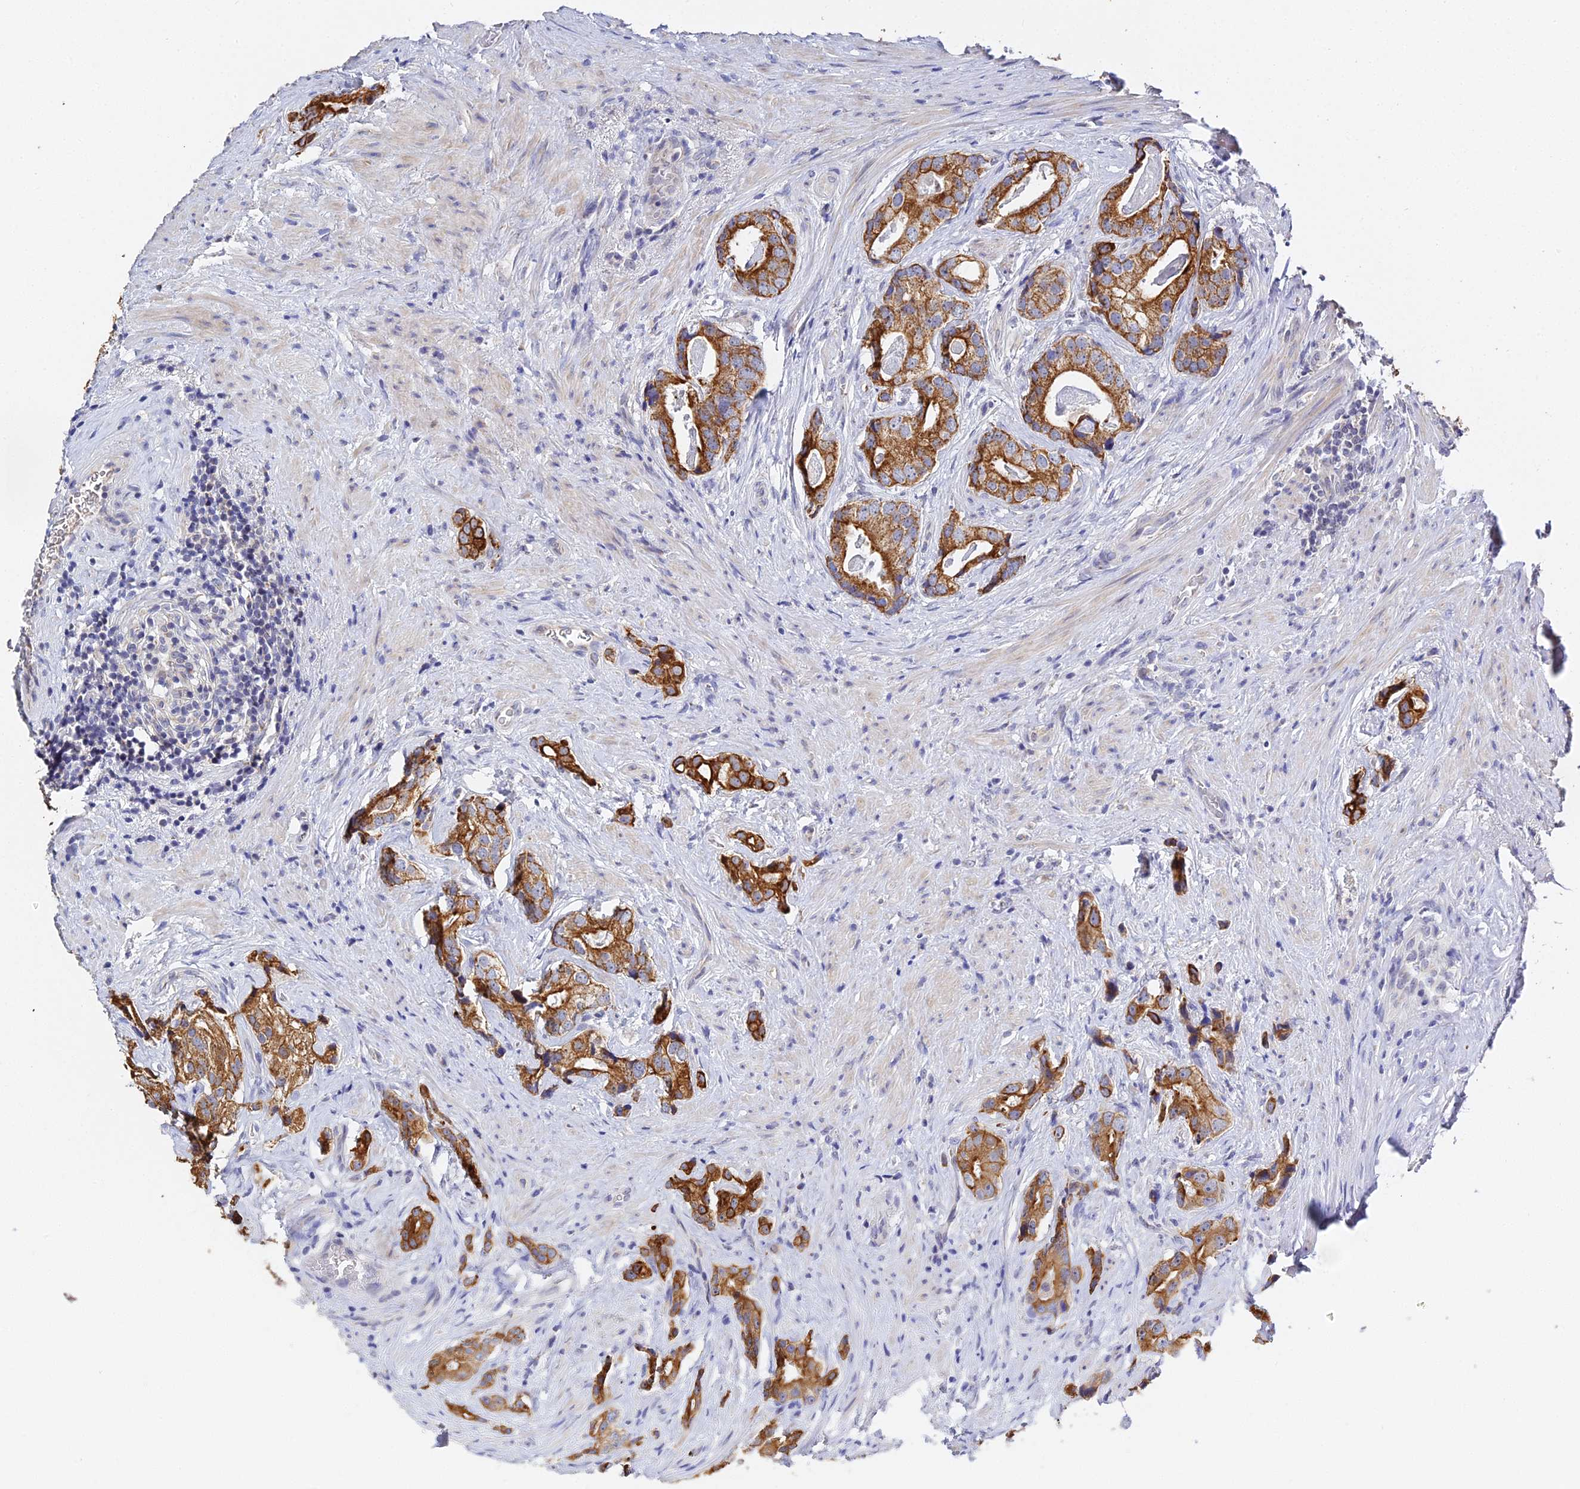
{"staining": {"intensity": "strong", "quantity": ">75%", "location": "cytoplasmic/membranous"}, "tissue": "prostate cancer", "cell_type": "Tumor cells", "image_type": "cancer", "snomed": [{"axis": "morphology", "description": "Adenocarcinoma, Low grade"}, {"axis": "topography", "description": "Prostate"}], "caption": "High-power microscopy captured an immunohistochemistry photomicrograph of low-grade adenocarcinoma (prostate), revealing strong cytoplasmic/membranous expression in about >75% of tumor cells.", "gene": "ZXDA", "patient": {"sex": "male", "age": 71}}